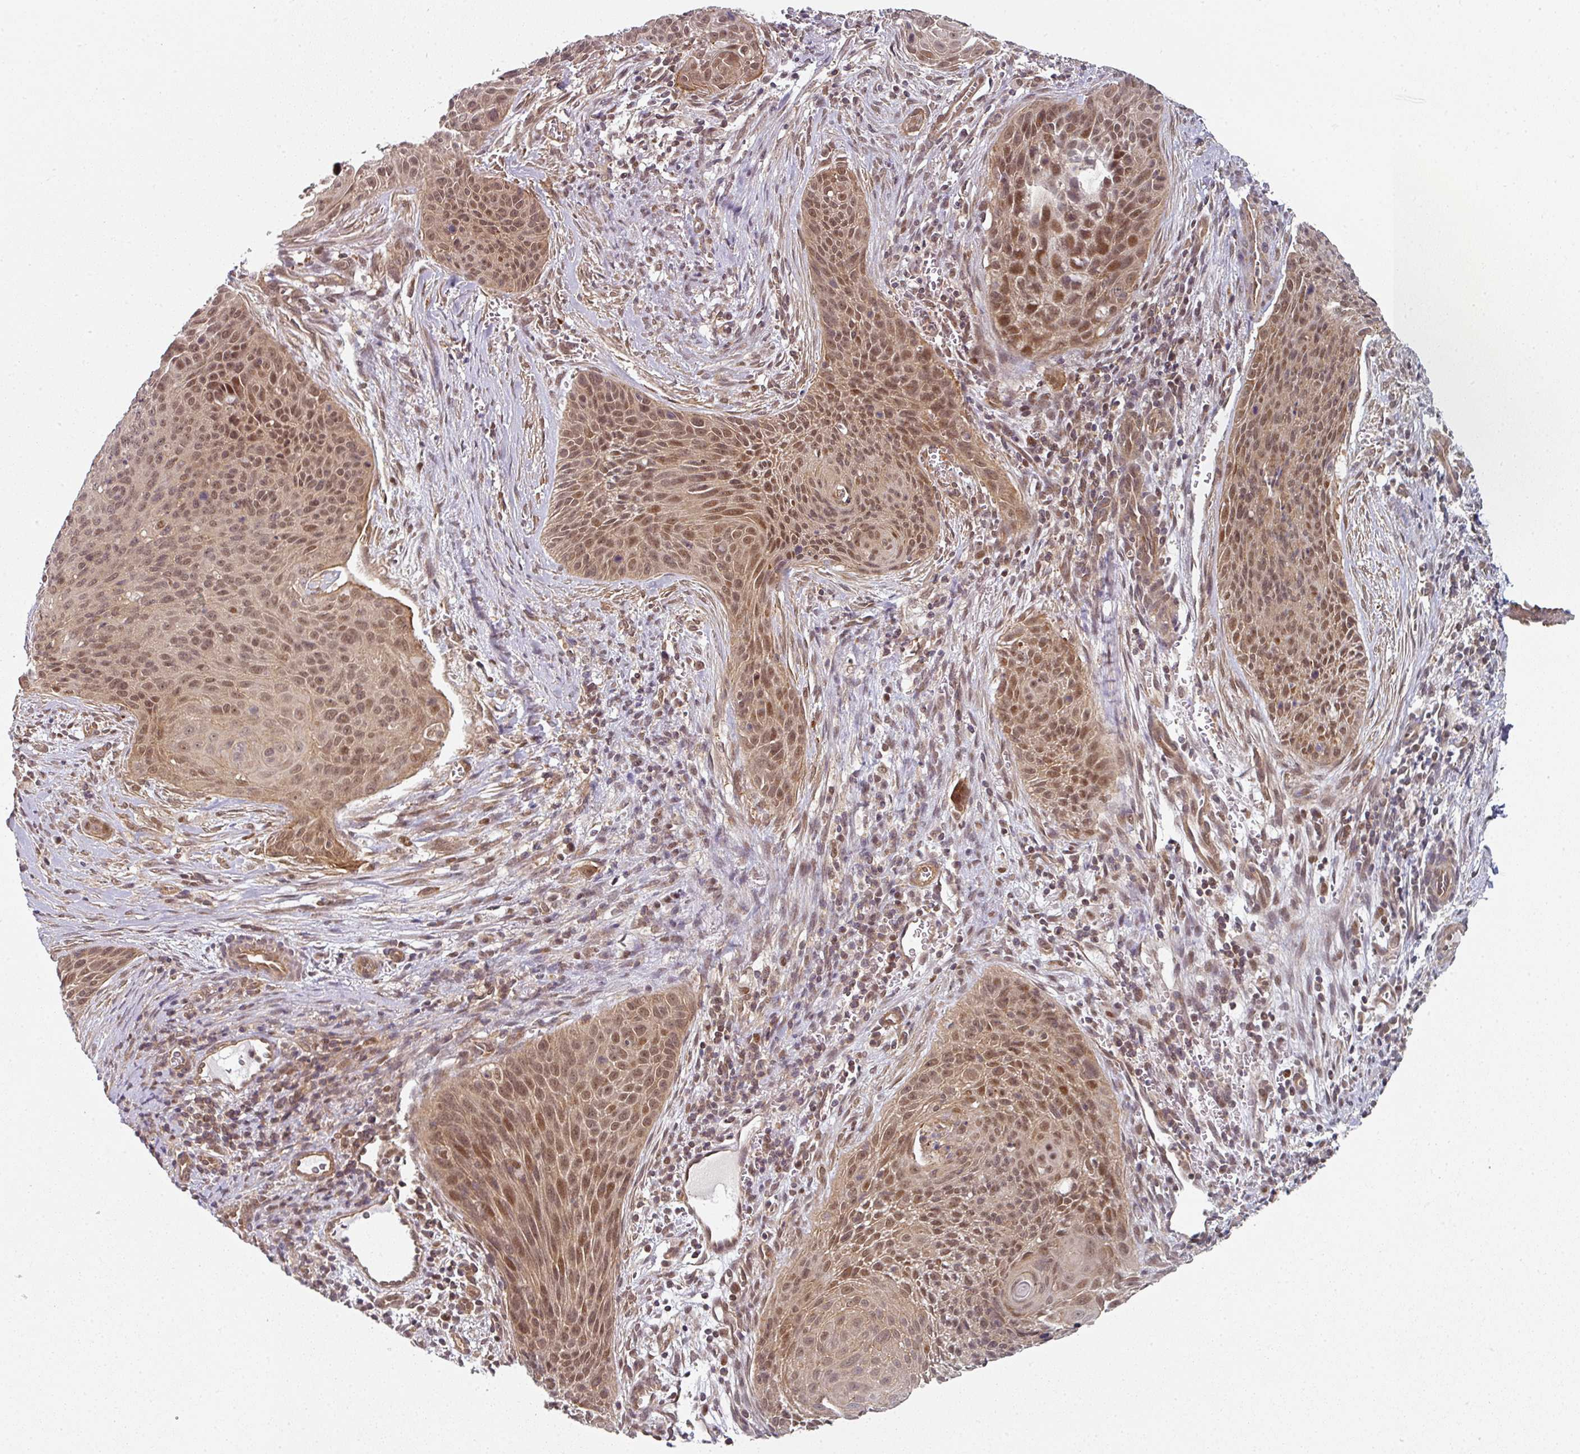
{"staining": {"intensity": "moderate", "quantity": ">75%", "location": "nuclear"}, "tissue": "cervical cancer", "cell_type": "Tumor cells", "image_type": "cancer", "snomed": [{"axis": "morphology", "description": "Squamous cell carcinoma, NOS"}, {"axis": "topography", "description": "Cervix"}], "caption": "Protein analysis of cervical cancer tissue reveals moderate nuclear expression in approximately >75% of tumor cells.", "gene": "PSME3IP1", "patient": {"sex": "female", "age": 55}}